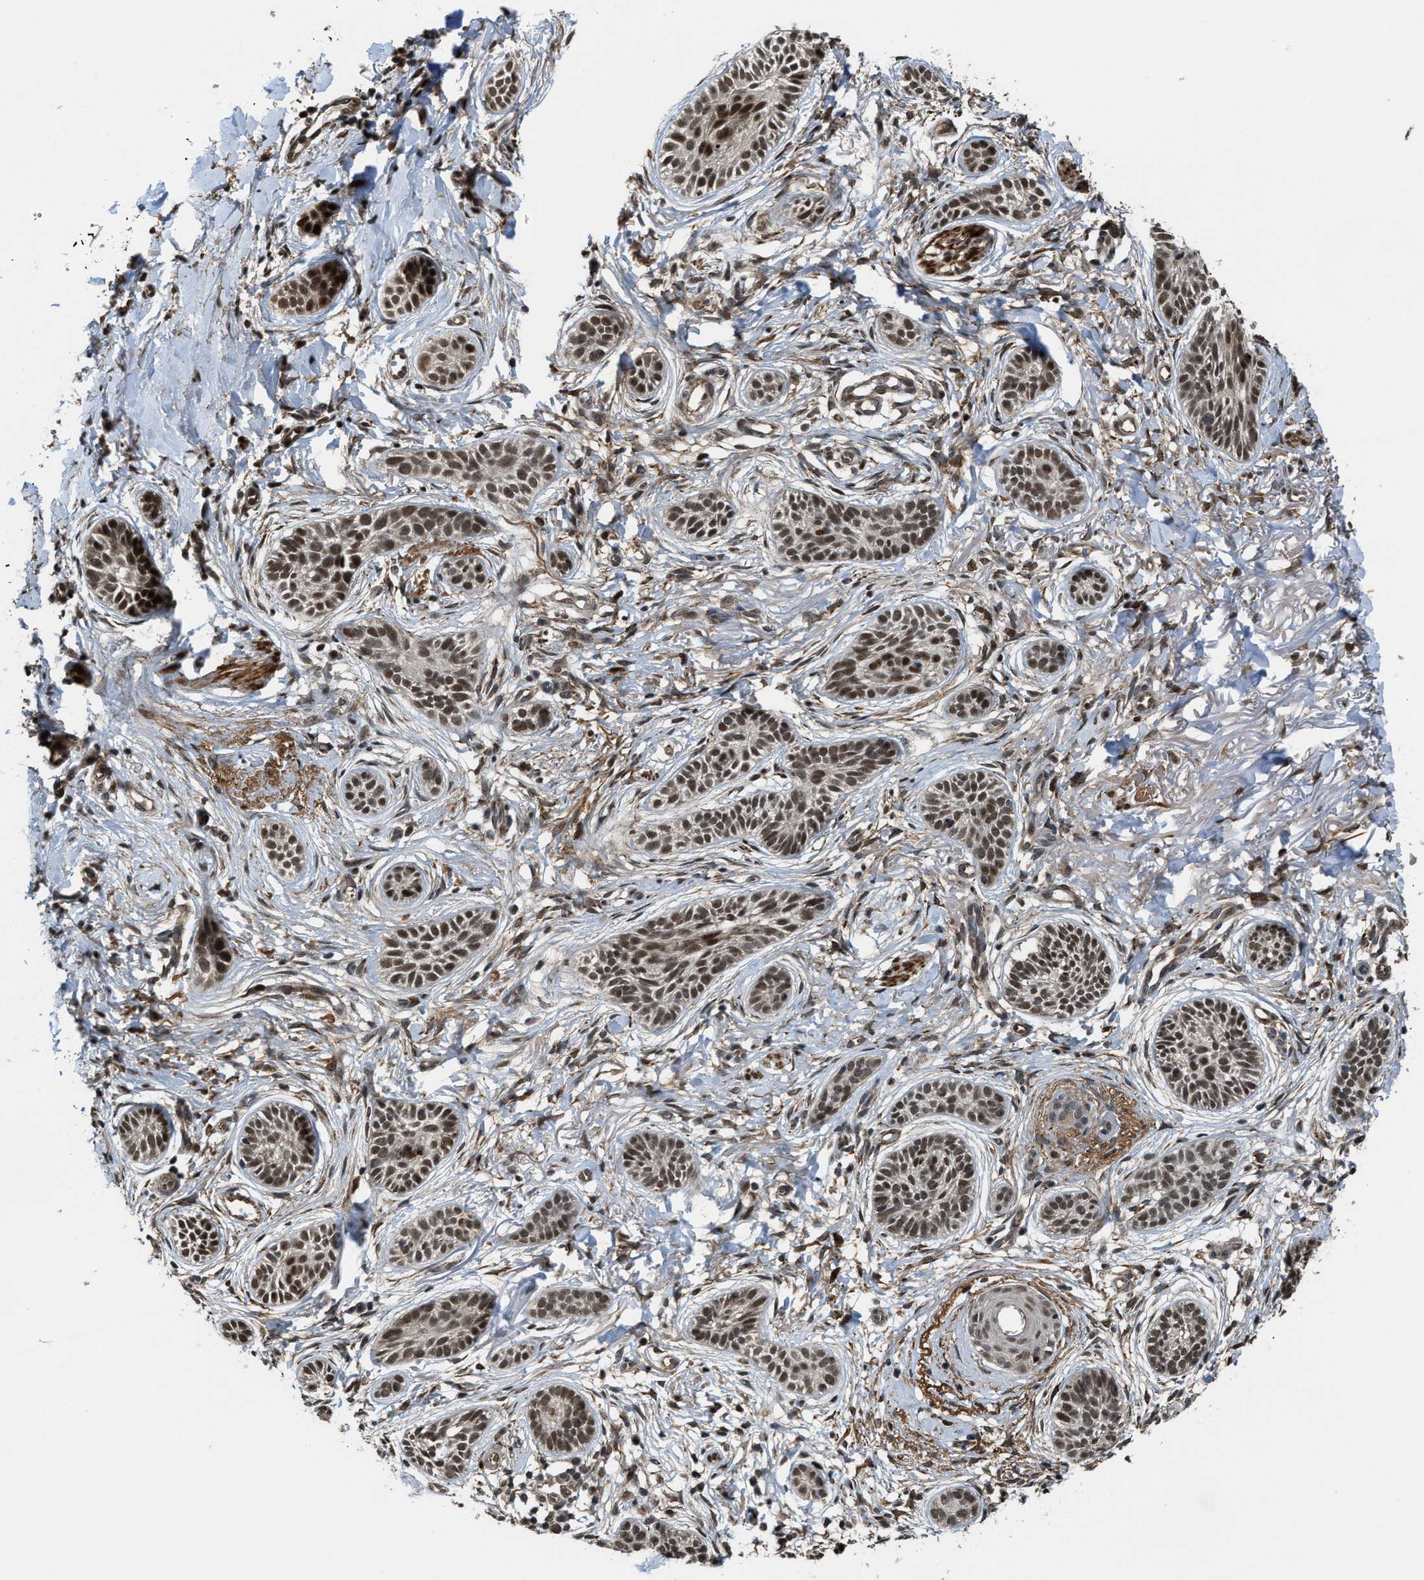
{"staining": {"intensity": "strong", "quantity": ">75%", "location": "nuclear"}, "tissue": "skin cancer", "cell_type": "Tumor cells", "image_type": "cancer", "snomed": [{"axis": "morphology", "description": "Normal tissue, NOS"}, {"axis": "morphology", "description": "Basal cell carcinoma"}, {"axis": "topography", "description": "Skin"}], "caption": "Immunohistochemistry (IHC) micrograph of skin basal cell carcinoma stained for a protein (brown), which displays high levels of strong nuclear expression in about >75% of tumor cells.", "gene": "ZNF250", "patient": {"sex": "male", "age": 63}}